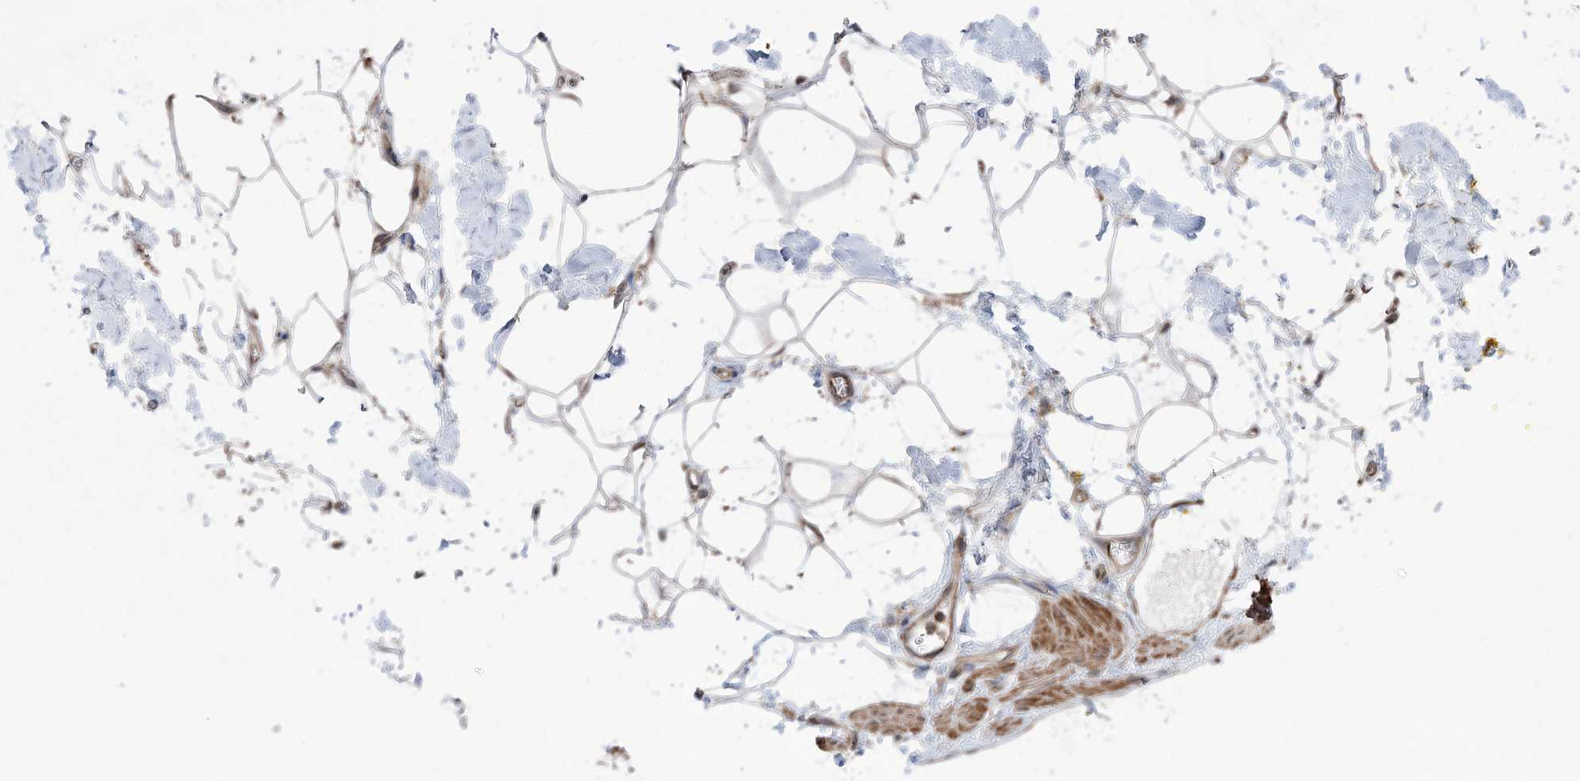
{"staining": {"intensity": "weak", "quantity": ">75%", "location": "cytoplasmic/membranous,nuclear"}, "tissue": "adipose tissue", "cell_type": "Adipocytes", "image_type": "normal", "snomed": [{"axis": "morphology", "description": "Normal tissue, NOS"}, {"axis": "morphology", "description": "Adenocarcinoma, NOS"}, {"axis": "topography", "description": "Pancreas"}, {"axis": "topography", "description": "Peripheral nerve tissue"}], "caption": "A high-resolution micrograph shows immunohistochemistry (IHC) staining of normal adipose tissue, which reveals weak cytoplasmic/membranous,nuclear positivity in about >75% of adipocytes.", "gene": "VPS37B", "patient": {"sex": "male", "age": 59}}